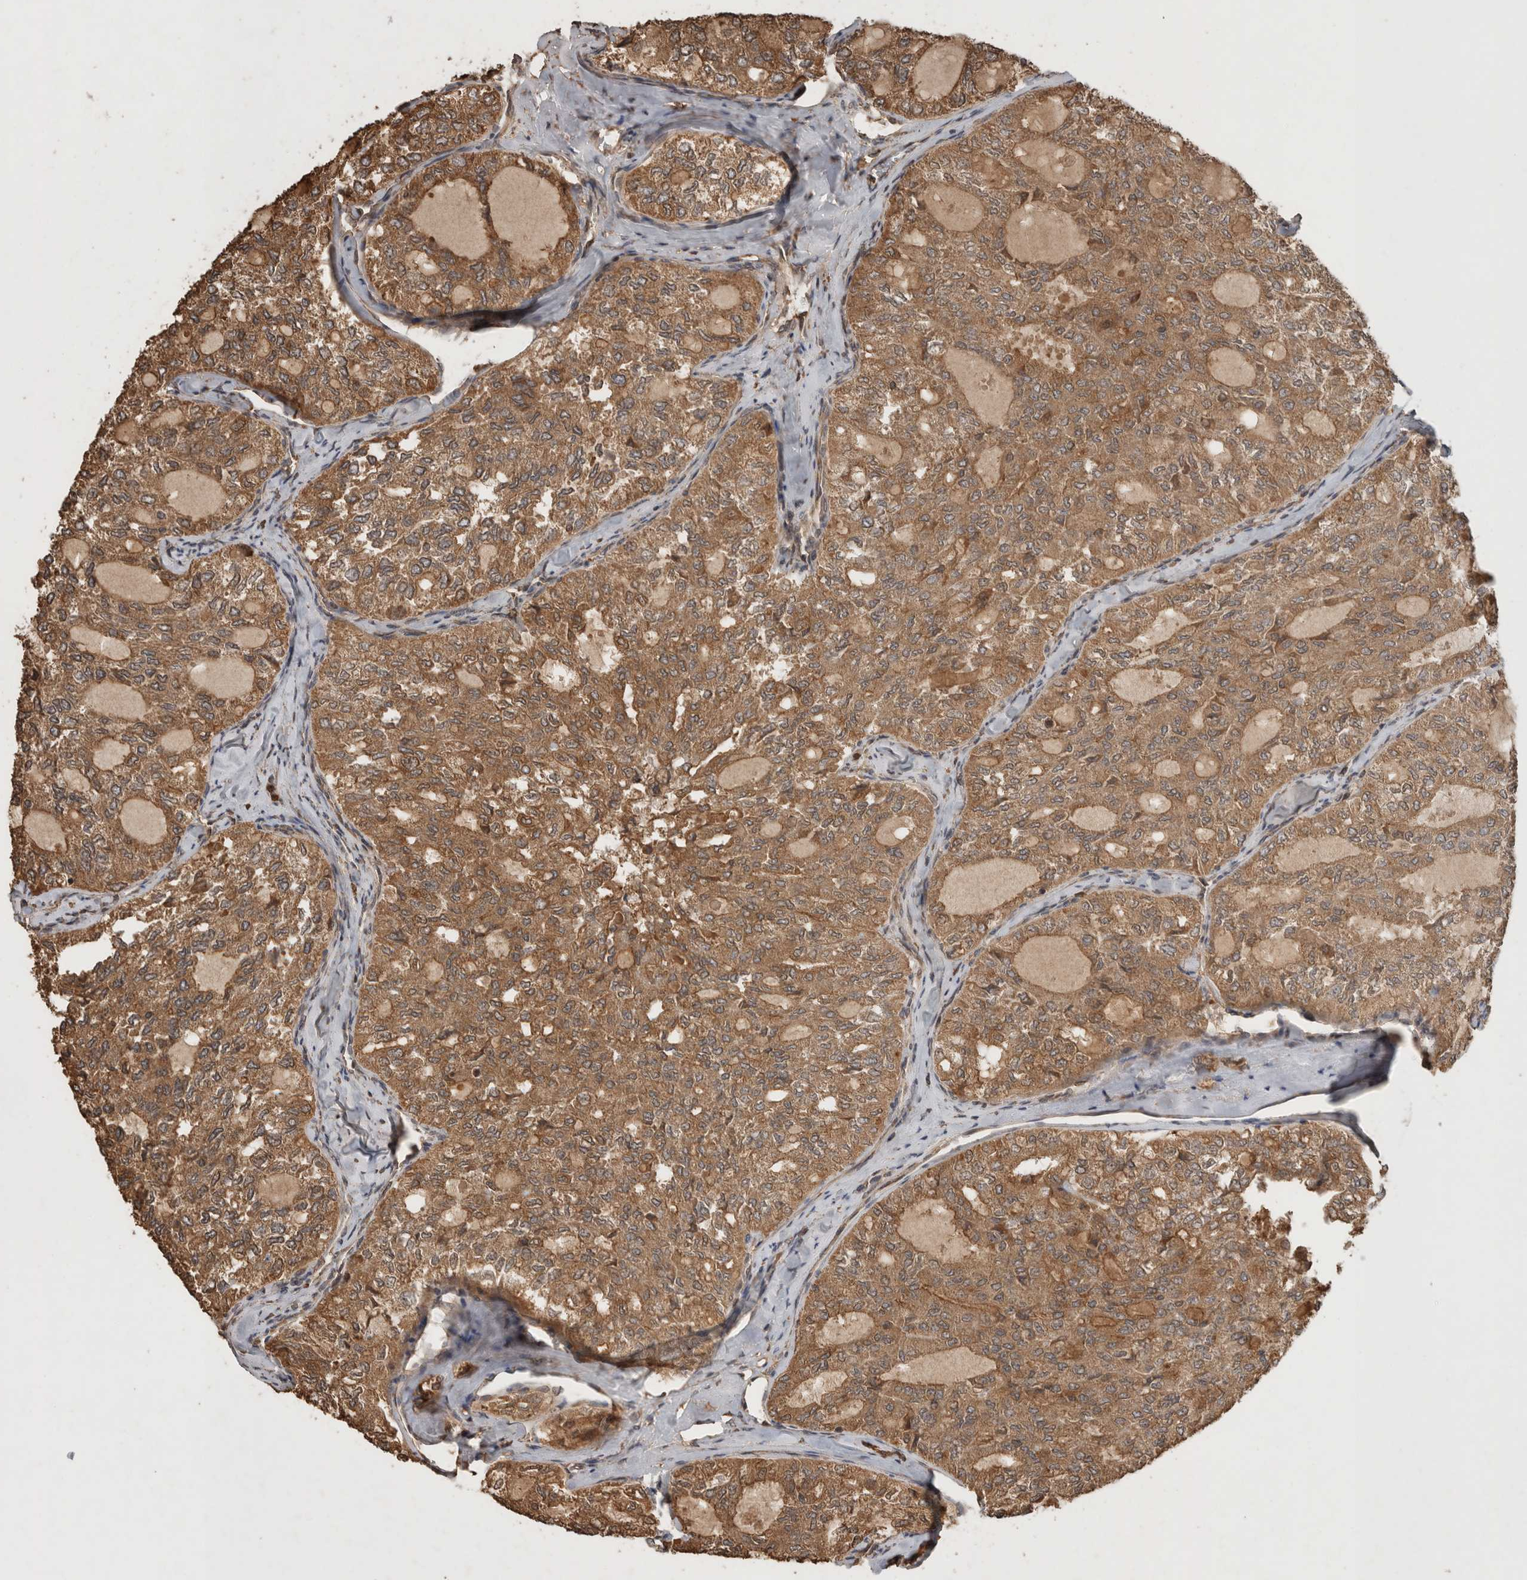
{"staining": {"intensity": "moderate", "quantity": ">75%", "location": "cytoplasmic/membranous"}, "tissue": "thyroid cancer", "cell_type": "Tumor cells", "image_type": "cancer", "snomed": [{"axis": "morphology", "description": "Follicular adenoma carcinoma, NOS"}, {"axis": "topography", "description": "Thyroid gland"}], "caption": "A brown stain highlights moderate cytoplasmic/membranous staining of a protein in human thyroid follicular adenoma carcinoma tumor cells.", "gene": "OTUD7B", "patient": {"sex": "male", "age": 75}}